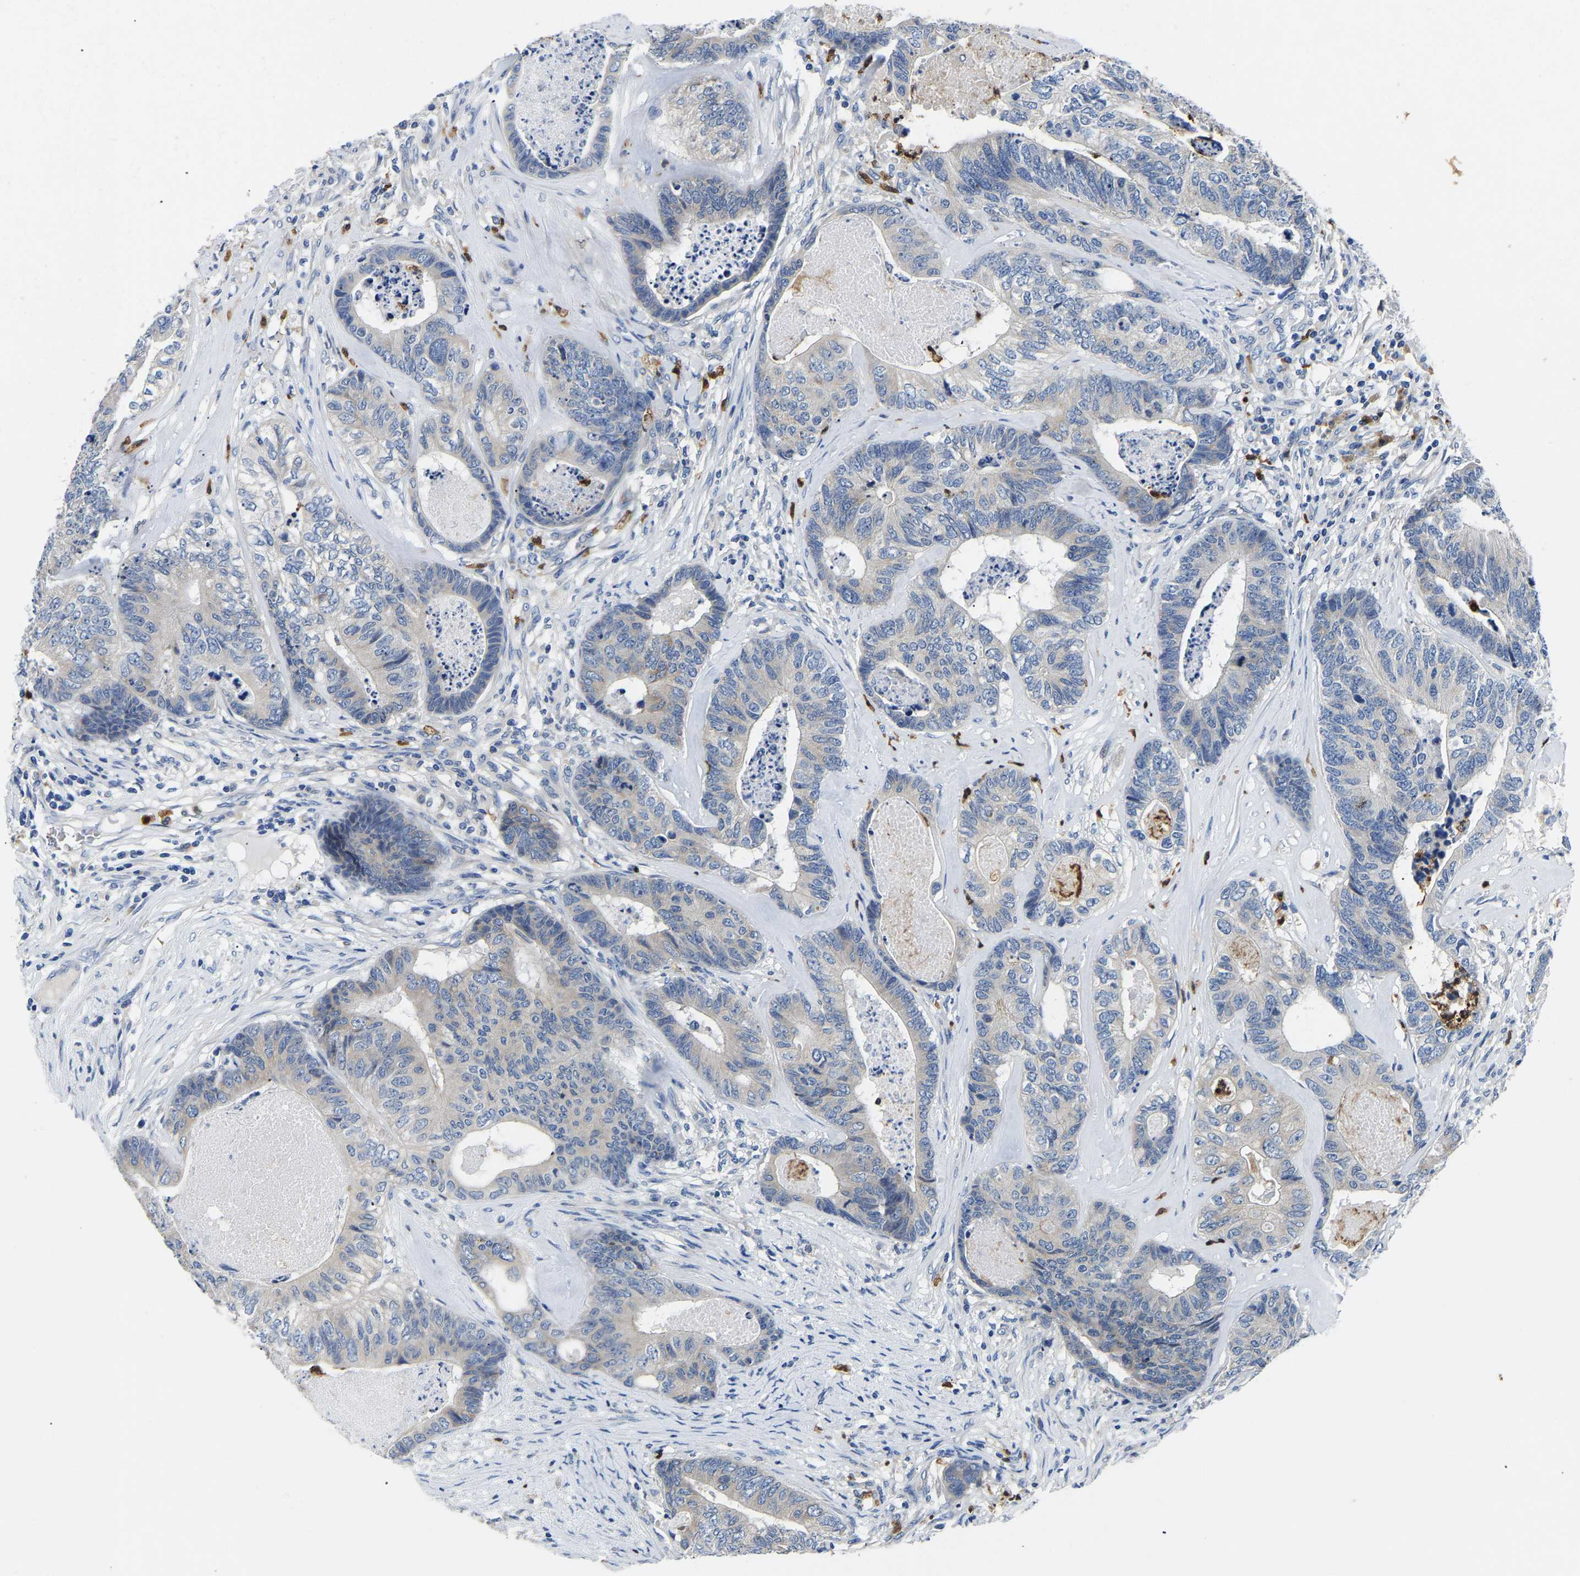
{"staining": {"intensity": "weak", "quantity": "<25%", "location": "cytoplasmic/membranous"}, "tissue": "colorectal cancer", "cell_type": "Tumor cells", "image_type": "cancer", "snomed": [{"axis": "morphology", "description": "Adenocarcinoma, NOS"}, {"axis": "topography", "description": "Colon"}], "caption": "Tumor cells show no significant protein staining in adenocarcinoma (colorectal).", "gene": "TOR1B", "patient": {"sex": "female", "age": 67}}